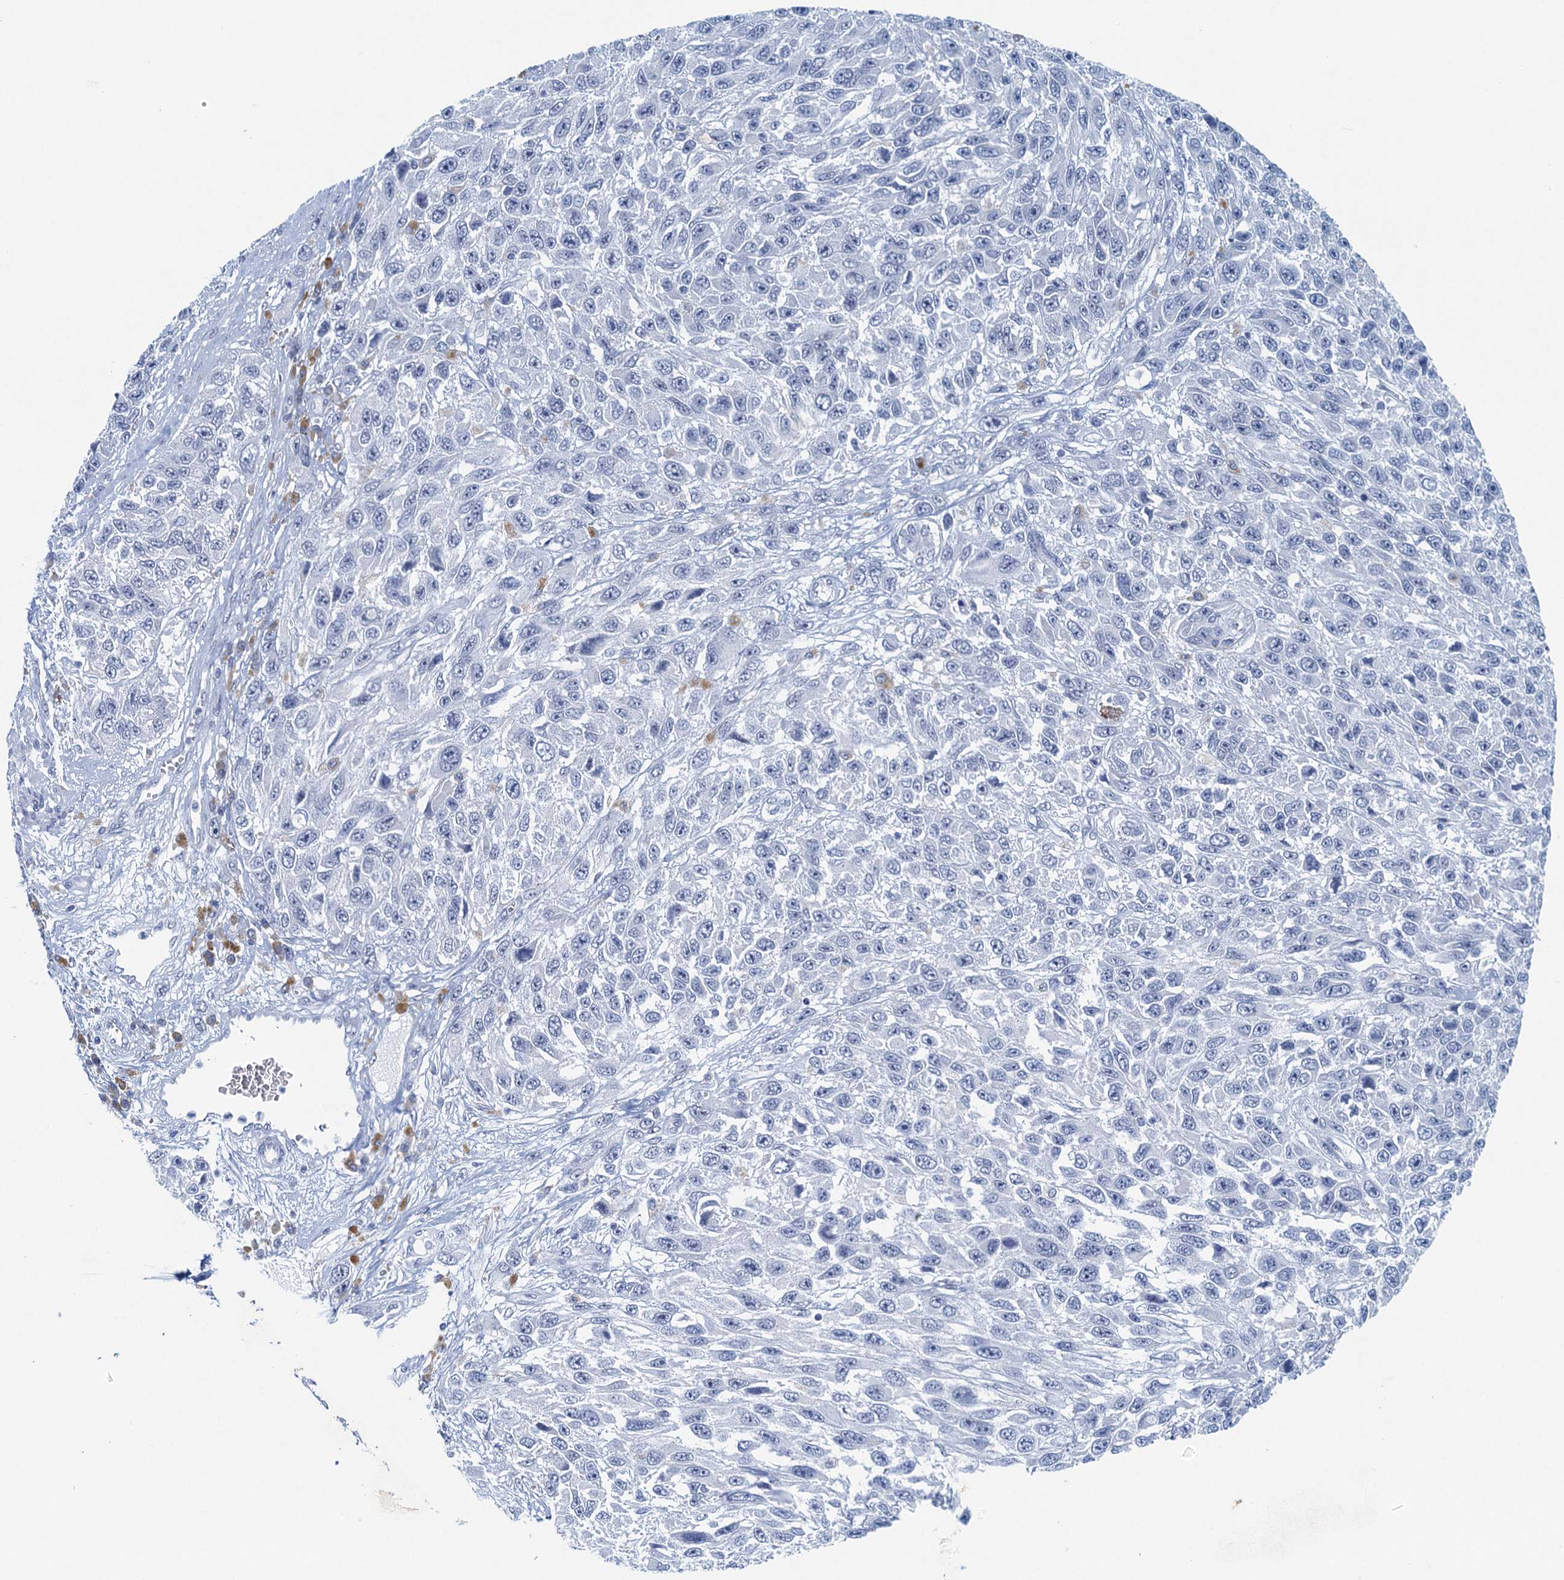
{"staining": {"intensity": "negative", "quantity": "none", "location": "none"}, "tissue": "melanoma", "cell_type": "Tumor cells", "image_type": "cancer", "snomed": [{"axis": "morphology", "description": "Normal tissue, NOS"}, {"axis": "morphology", "description": "Malignant melanoma, NOS"}, {"axis": "topography", "description": "Skin"}], "caption": "Tumor cells are negative for brown protein staining in melanoma.", "gene": "HAPSTR1", "patient": {"sex": "female", "age": 96}}